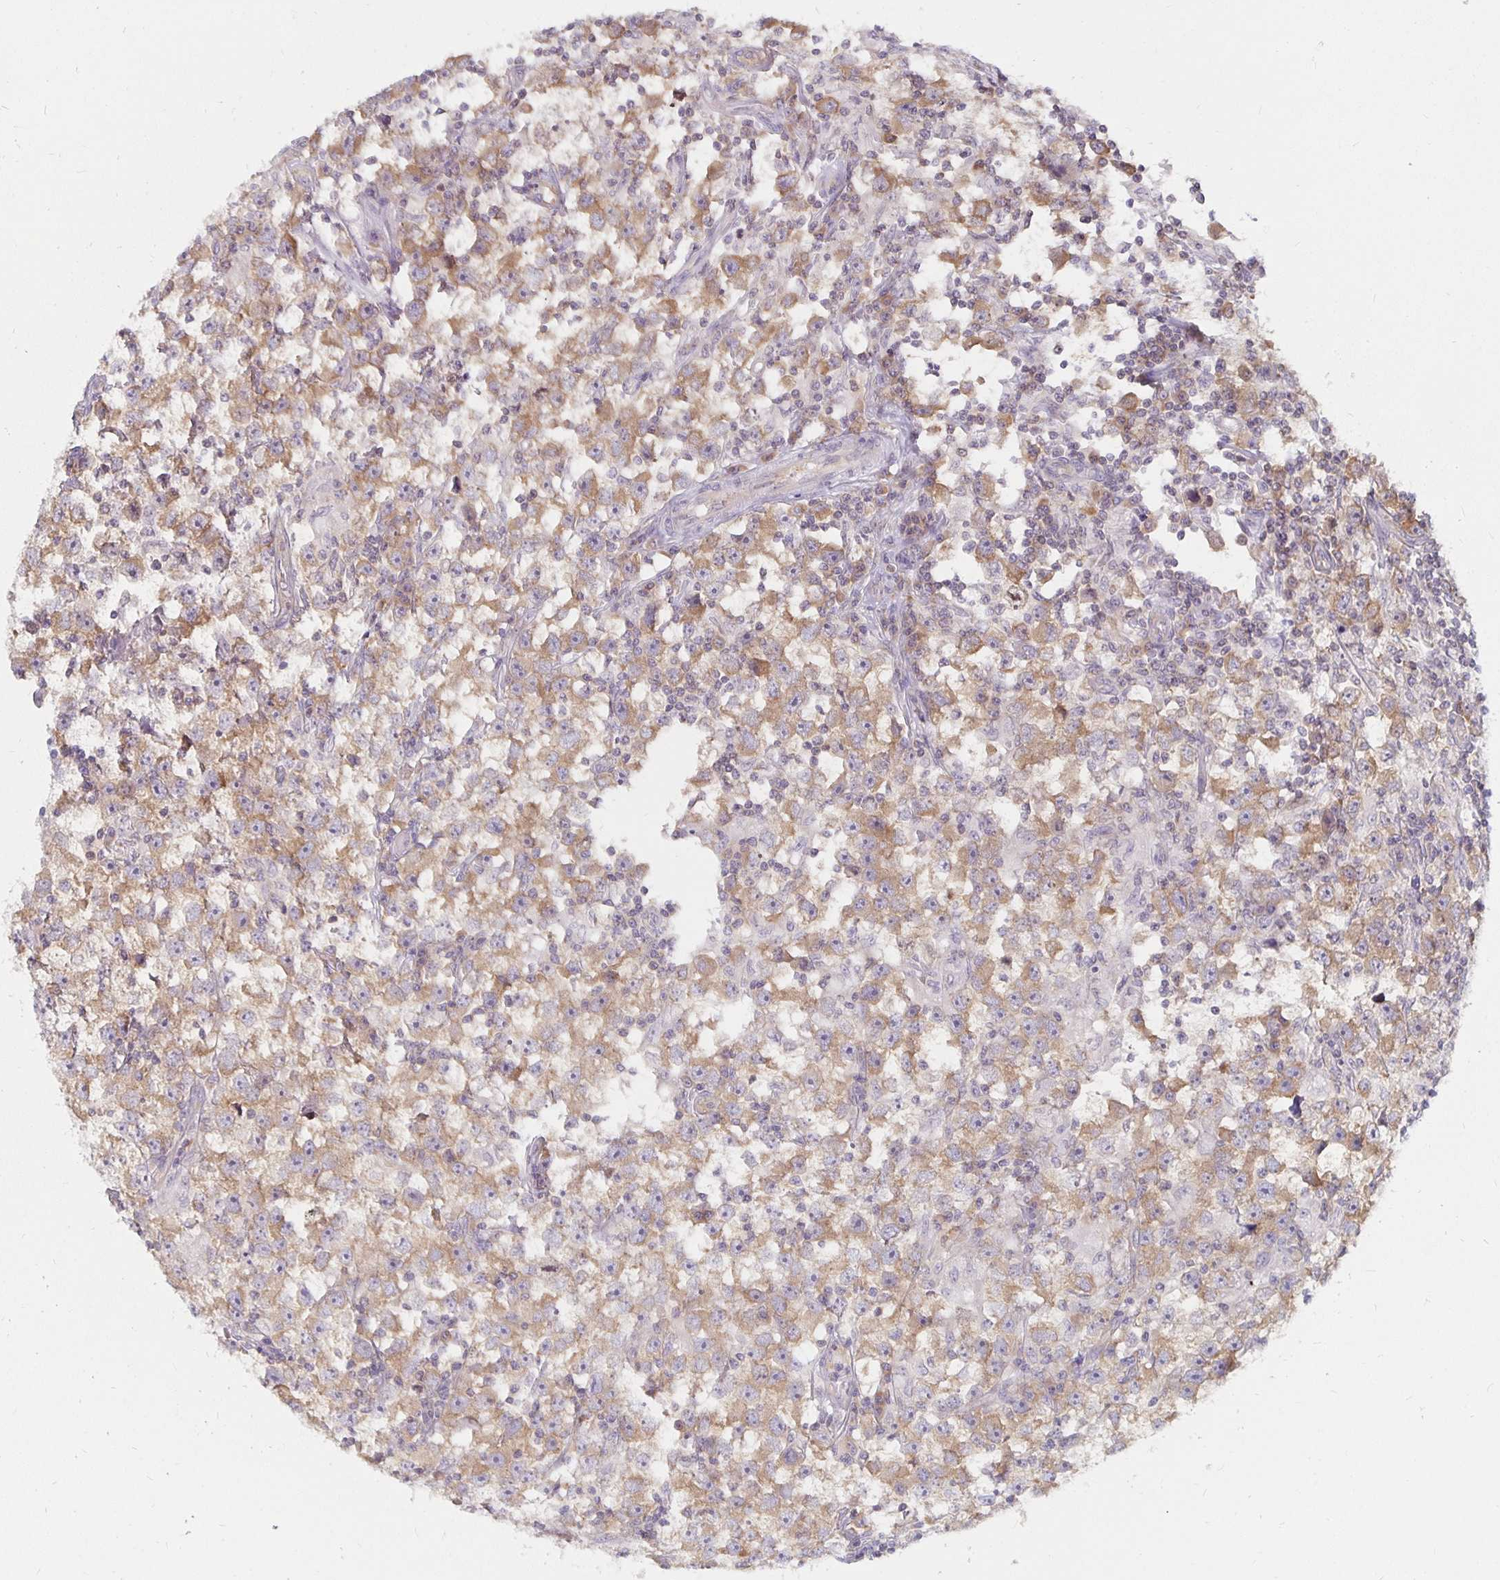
{"staining": {"intensity": "moderate", "quantity": "25%-75%", "location": "cytoplasmic/membranous"}, "tissue": "testis cancer", "cell_type": "Tumor cells", "image_type": "cancer", "snomed": [{"axis": "morphology", "description": "Seminoma, NOS"}, {"axis": "topography", "description": "Testis"}], "caption": "Immunohistochemical staining of testis seminoma reveals medium levels of moderate cytoplasmic/membranous staining in approximately 25%-75% of tumor cells.", "gene": "PDAP1", "patient": {"sex": "male", "age": 33}}